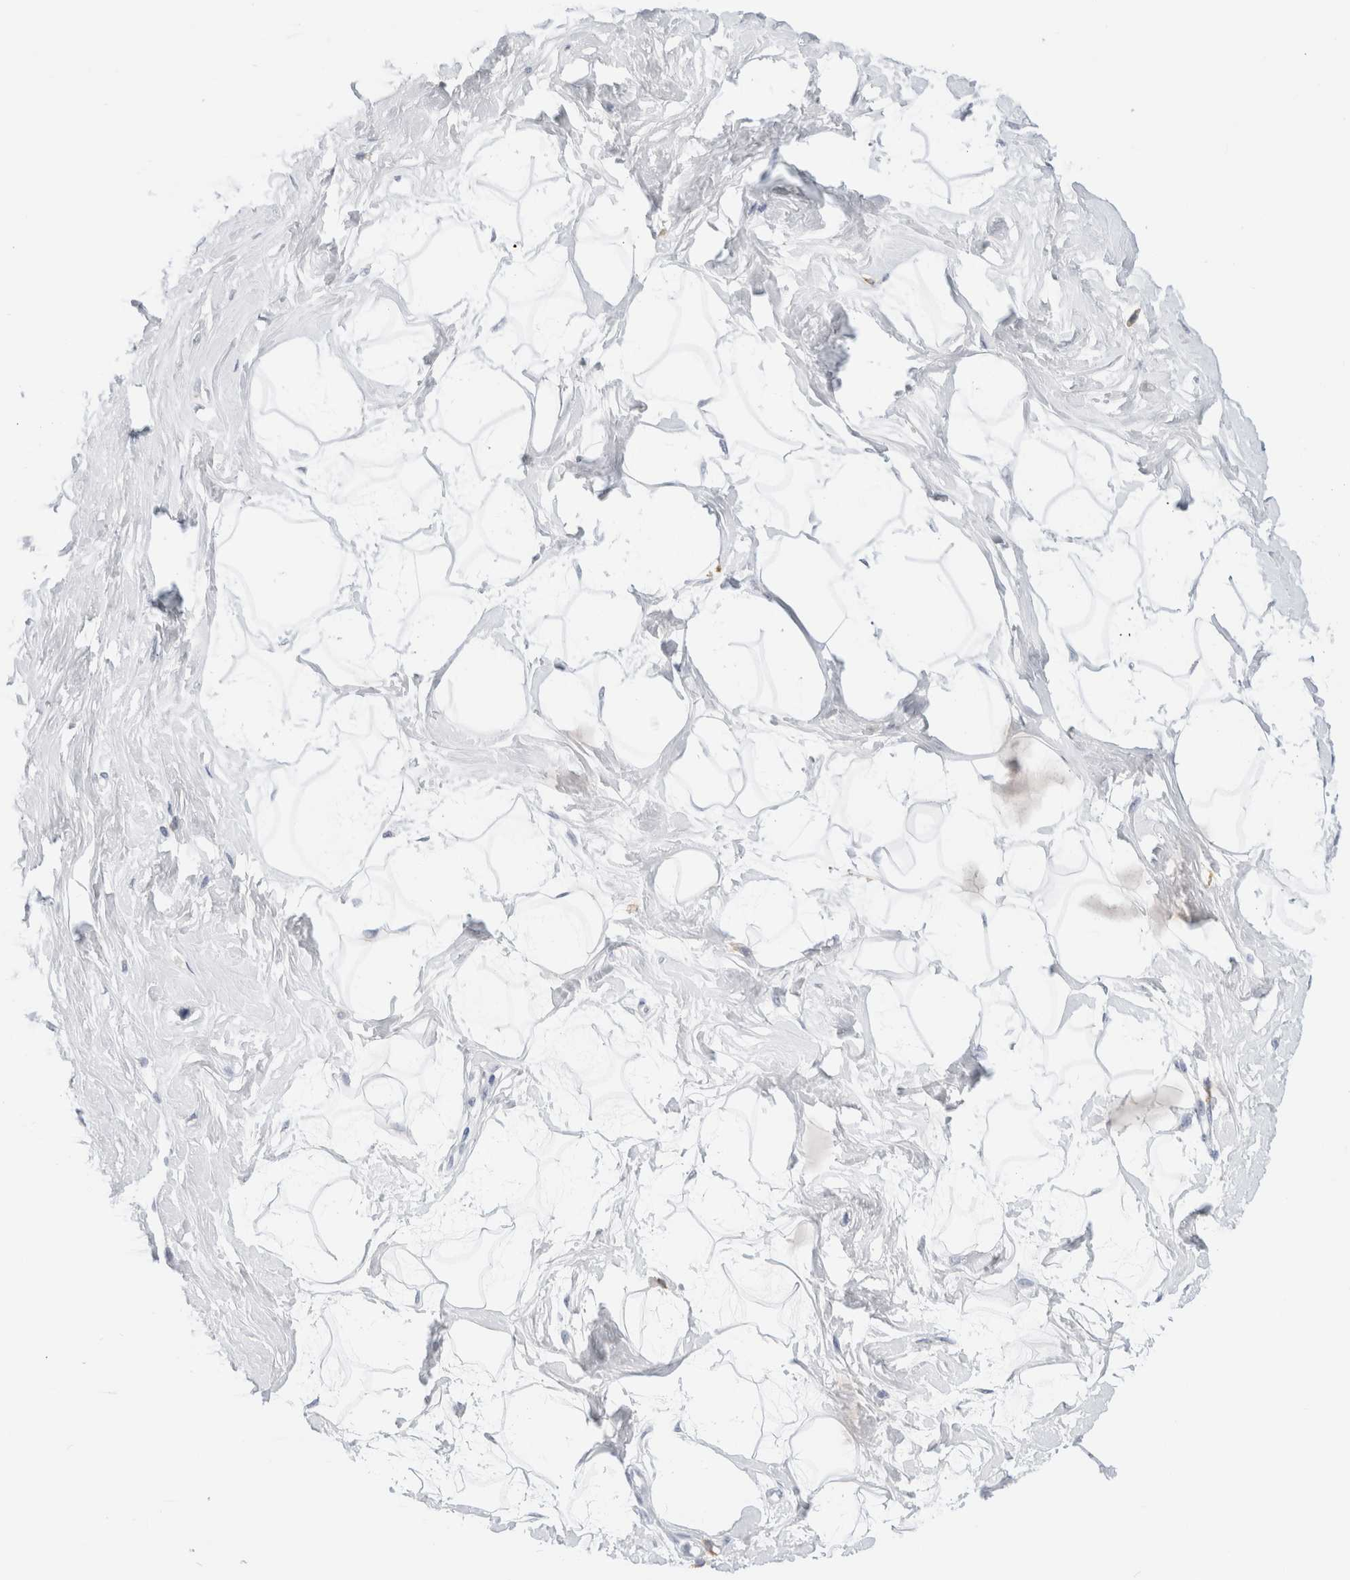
{"staining": {"intensity": "negative", "quantity": "none", "location": "none"}, "tissue": "breast", "cell_type": "Adipocytes", "image_type": "normal", "snomed": [{"axis": "morphology", "description": "Normal tissue, NOS"}, {"axis": "topography", "description": "Breast"}], "caption": "Image shows no significant protein staining in adipocytes of normal breast.", "gene": "ADAM30", "patient": {"sex": "female", "age": 45}}